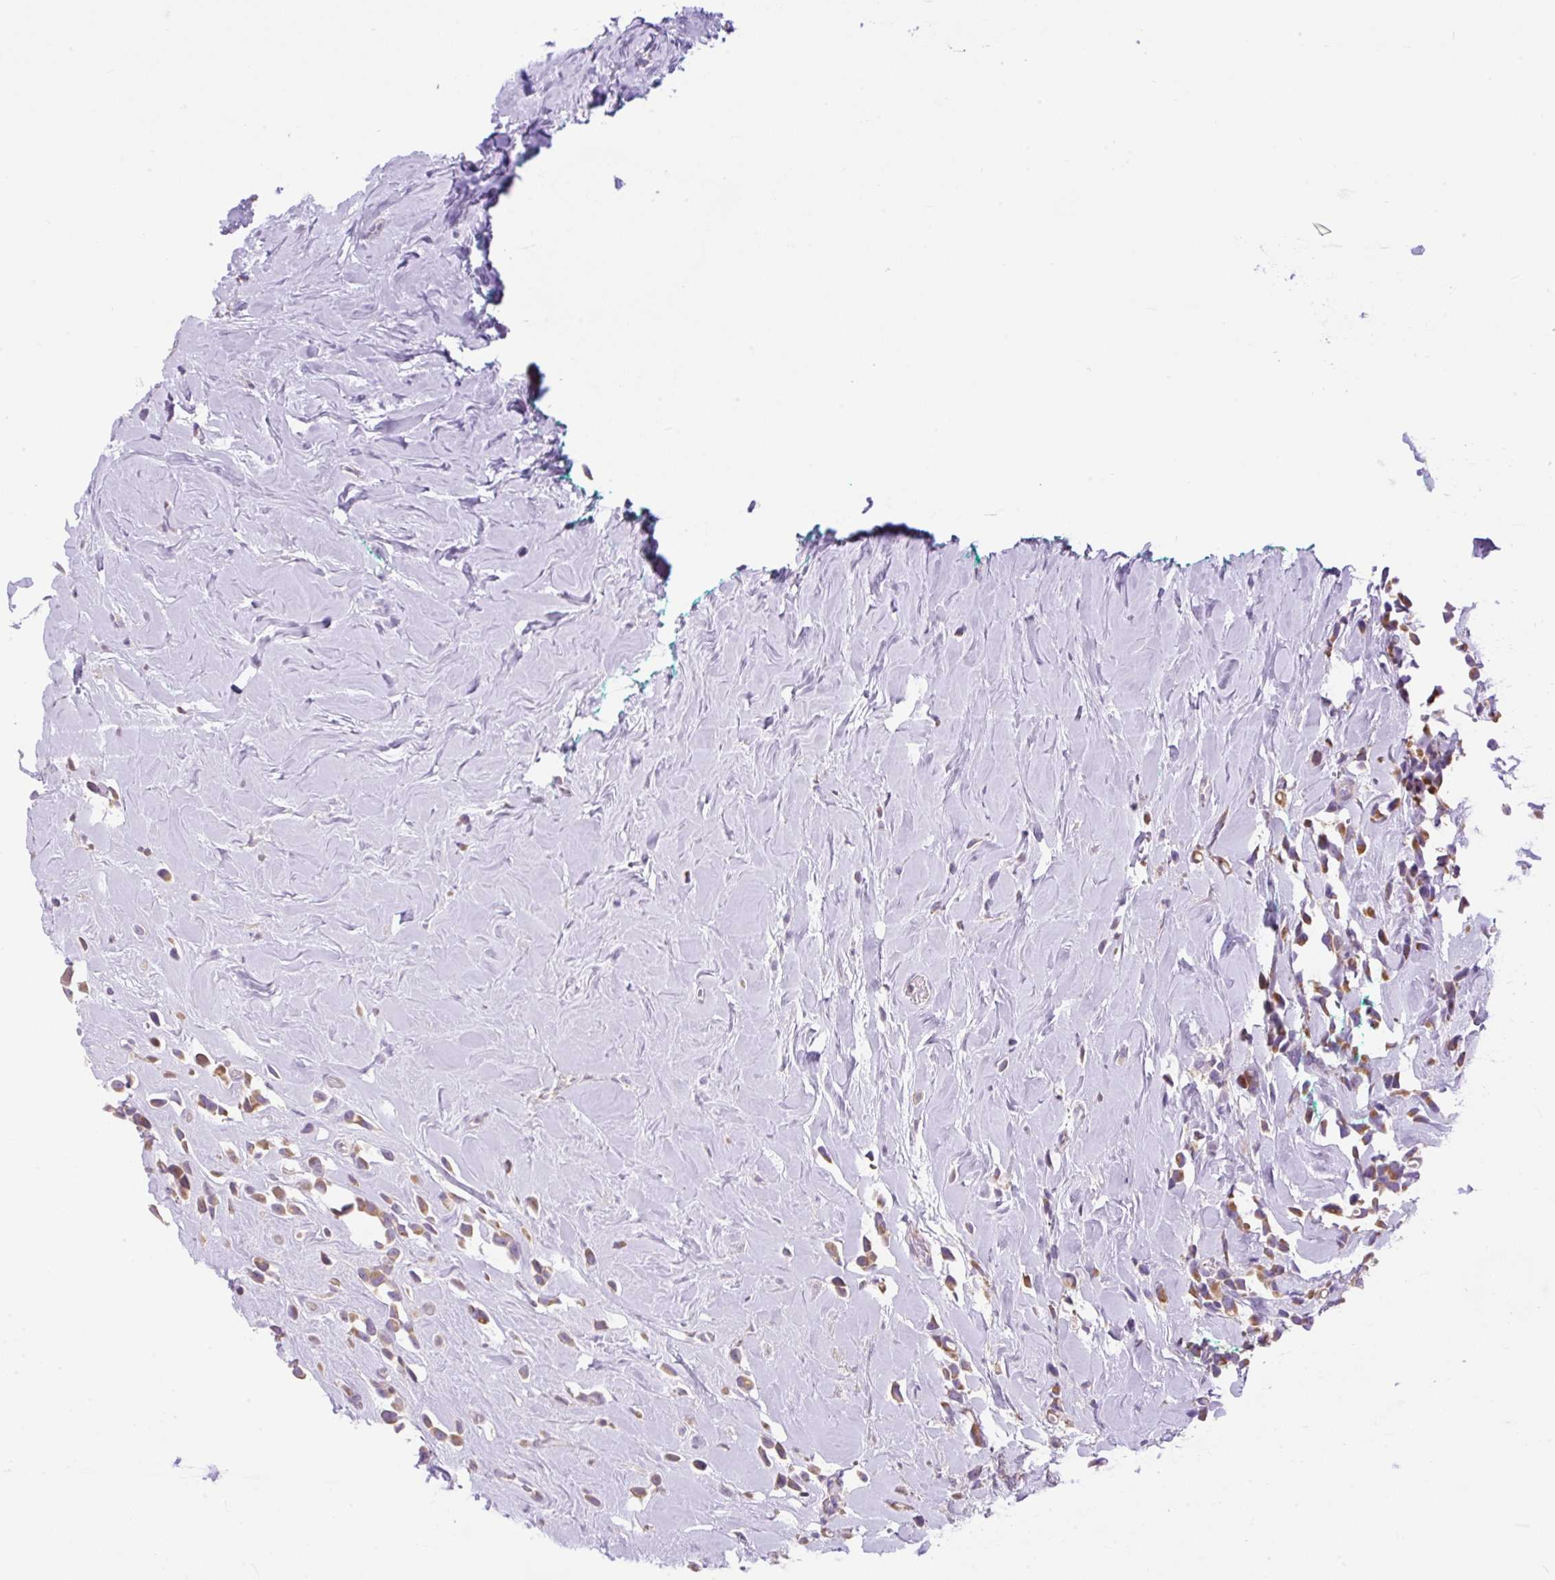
{"staining": {"intensity": "moderate", "quantity": "25%-75%", "location": "cytoplasmic/membranous"}, "tissue": "breast cancer", "cell_type": "Tumor cells", "image_type": "cancer", "snomed": [{"axis": "morphology", "description": "Duct carcinoma"}, {"axis": "topography", "description": "Breast"}], "caption": "The micrograph reveals a brown stain indicating the presence of a protein in the cytoplasmic/membranous of tumor cells in breast cancer (infiltrating ductal carcinoma).", "gene": "VPS25", "patient": {"sex": "female", "age": 80}}